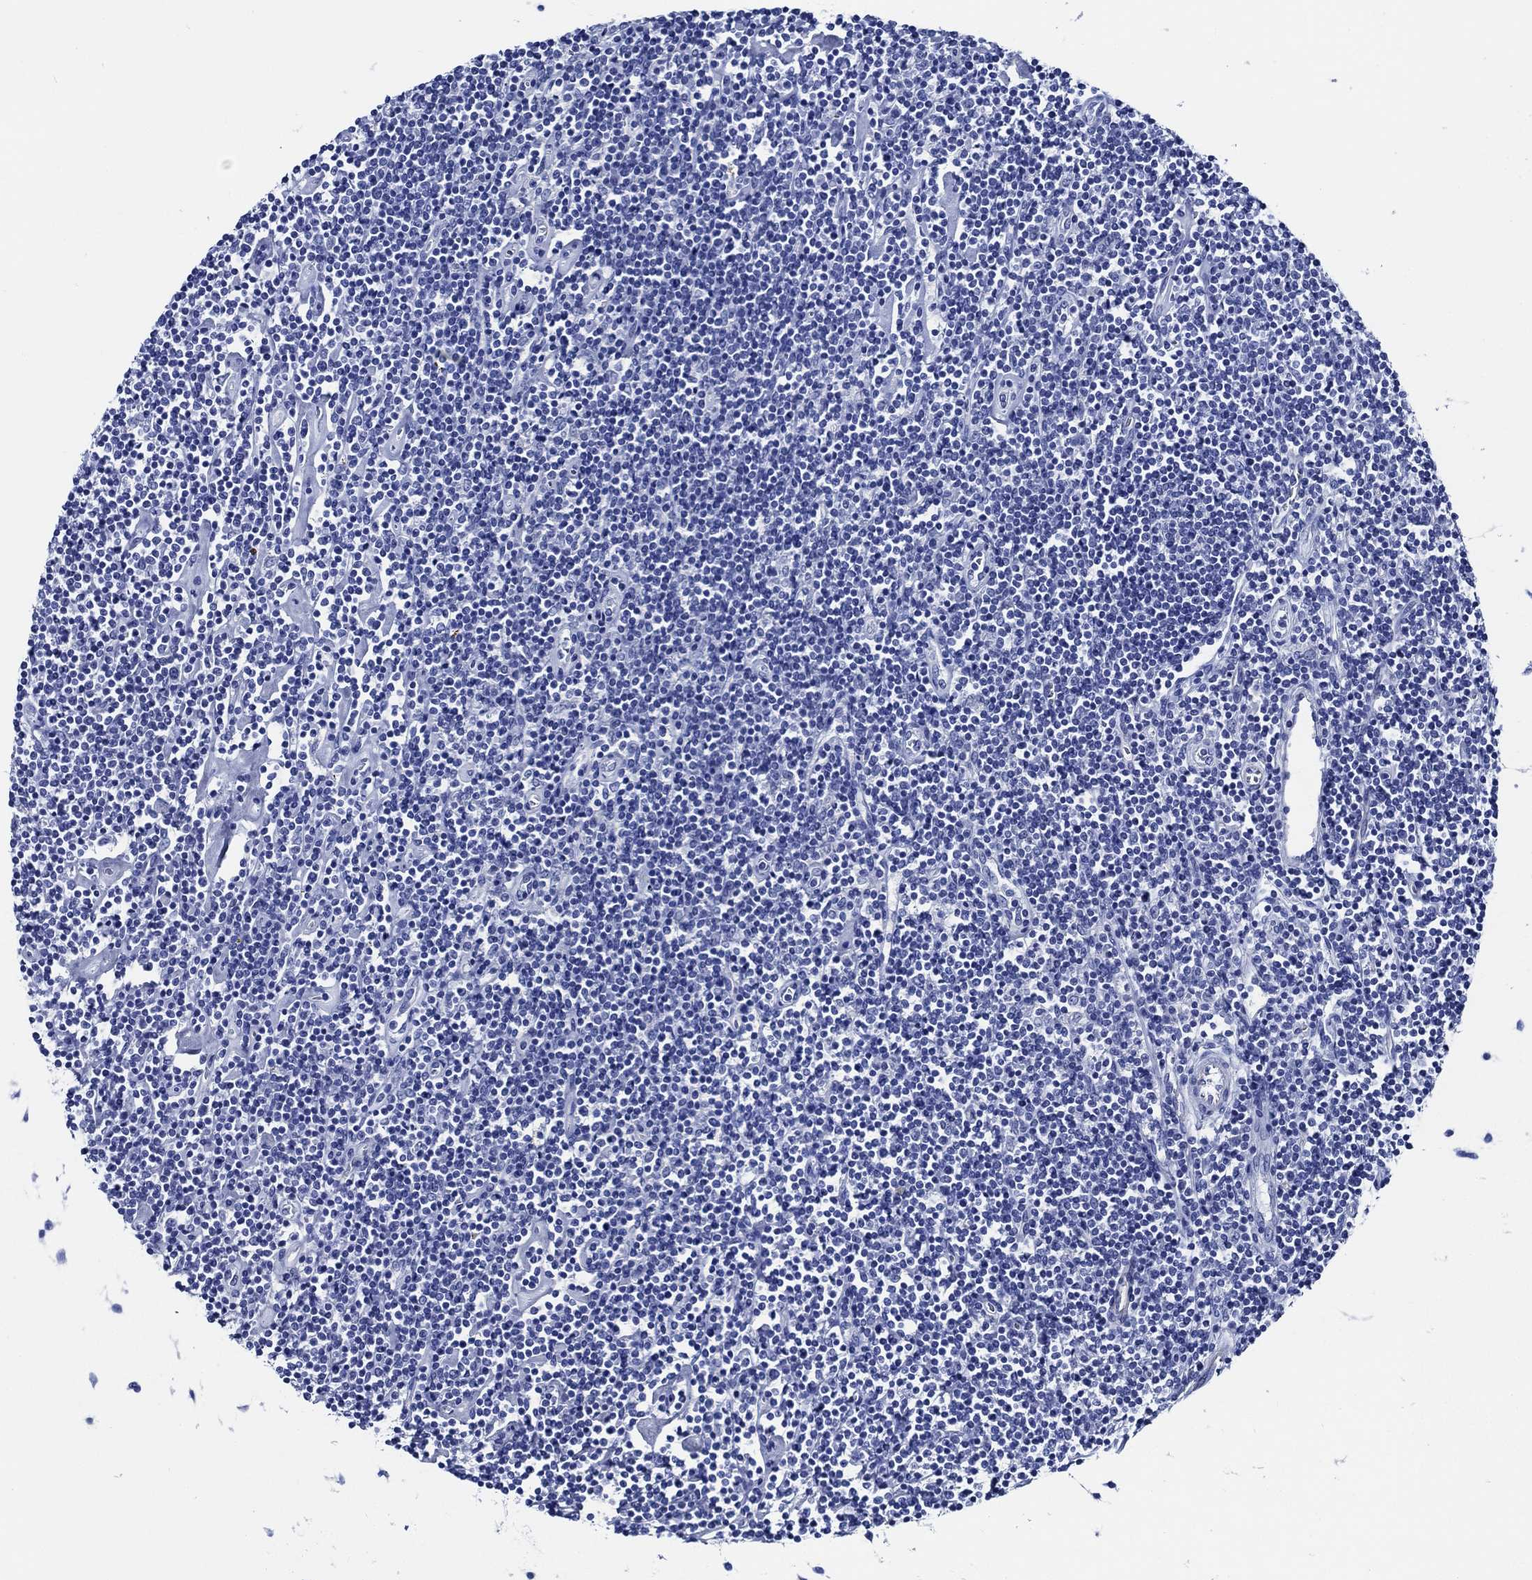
{"staining": {"intensity": "negative", "quantity": "none", "location": "none"}, "tissue": "lymphoma", "cell_type": "Tumor cells", "image_type": "cancer", "snomed": [{"axis": "morphology", "description": "Hodgkin's disease, NOS"}, {"axis": "topography", "description": "Lymph node"}], "caption": "An immunohistochemistry (IHC) histopathology image of Hodgkin's disease is shown. There is no staining in tumor cells of Hodgkin's disease.", "gene": "WDR62", "patient": {"sex": "male", "age": 40}}